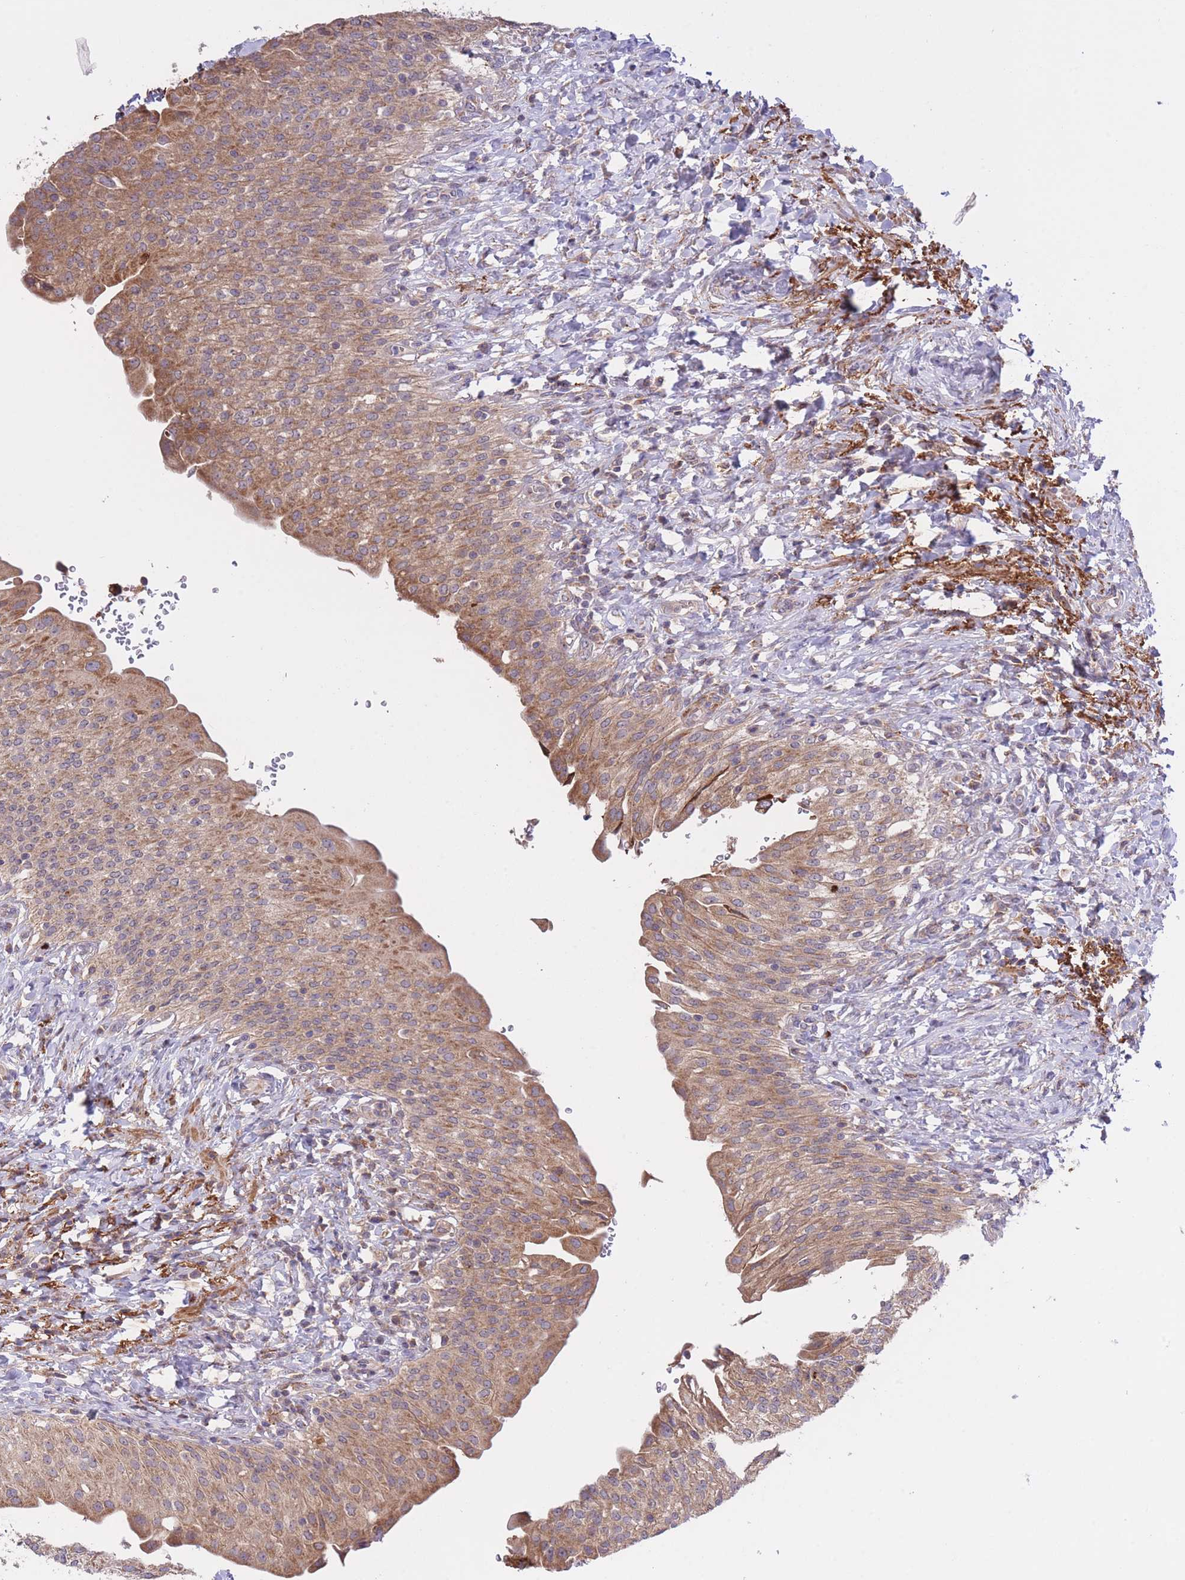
{"staining": {"intensity": "moderate", "quantity": ">75%", "location": "cytoplasmic/membranous"}, "tissue": "urinary bladder", "cell_type": "Urothelial cells", "image_type": "normal", "snomed": [{"axis": "morphology", "description": "Normal tissue, NOS"}, {"axis": "morphology", "description": "Inflammation, NOS"}, {"axis": "topography", "description": "Urinary bladder"}], "caption": "A photomicrograph of human urinary bladder stained for a protein exhibits moderate cytoplasmic/membranous brown staining in urothelial cells.", "gene": "ATP13A2", "patient": {"sex": "male", "age": 64}}